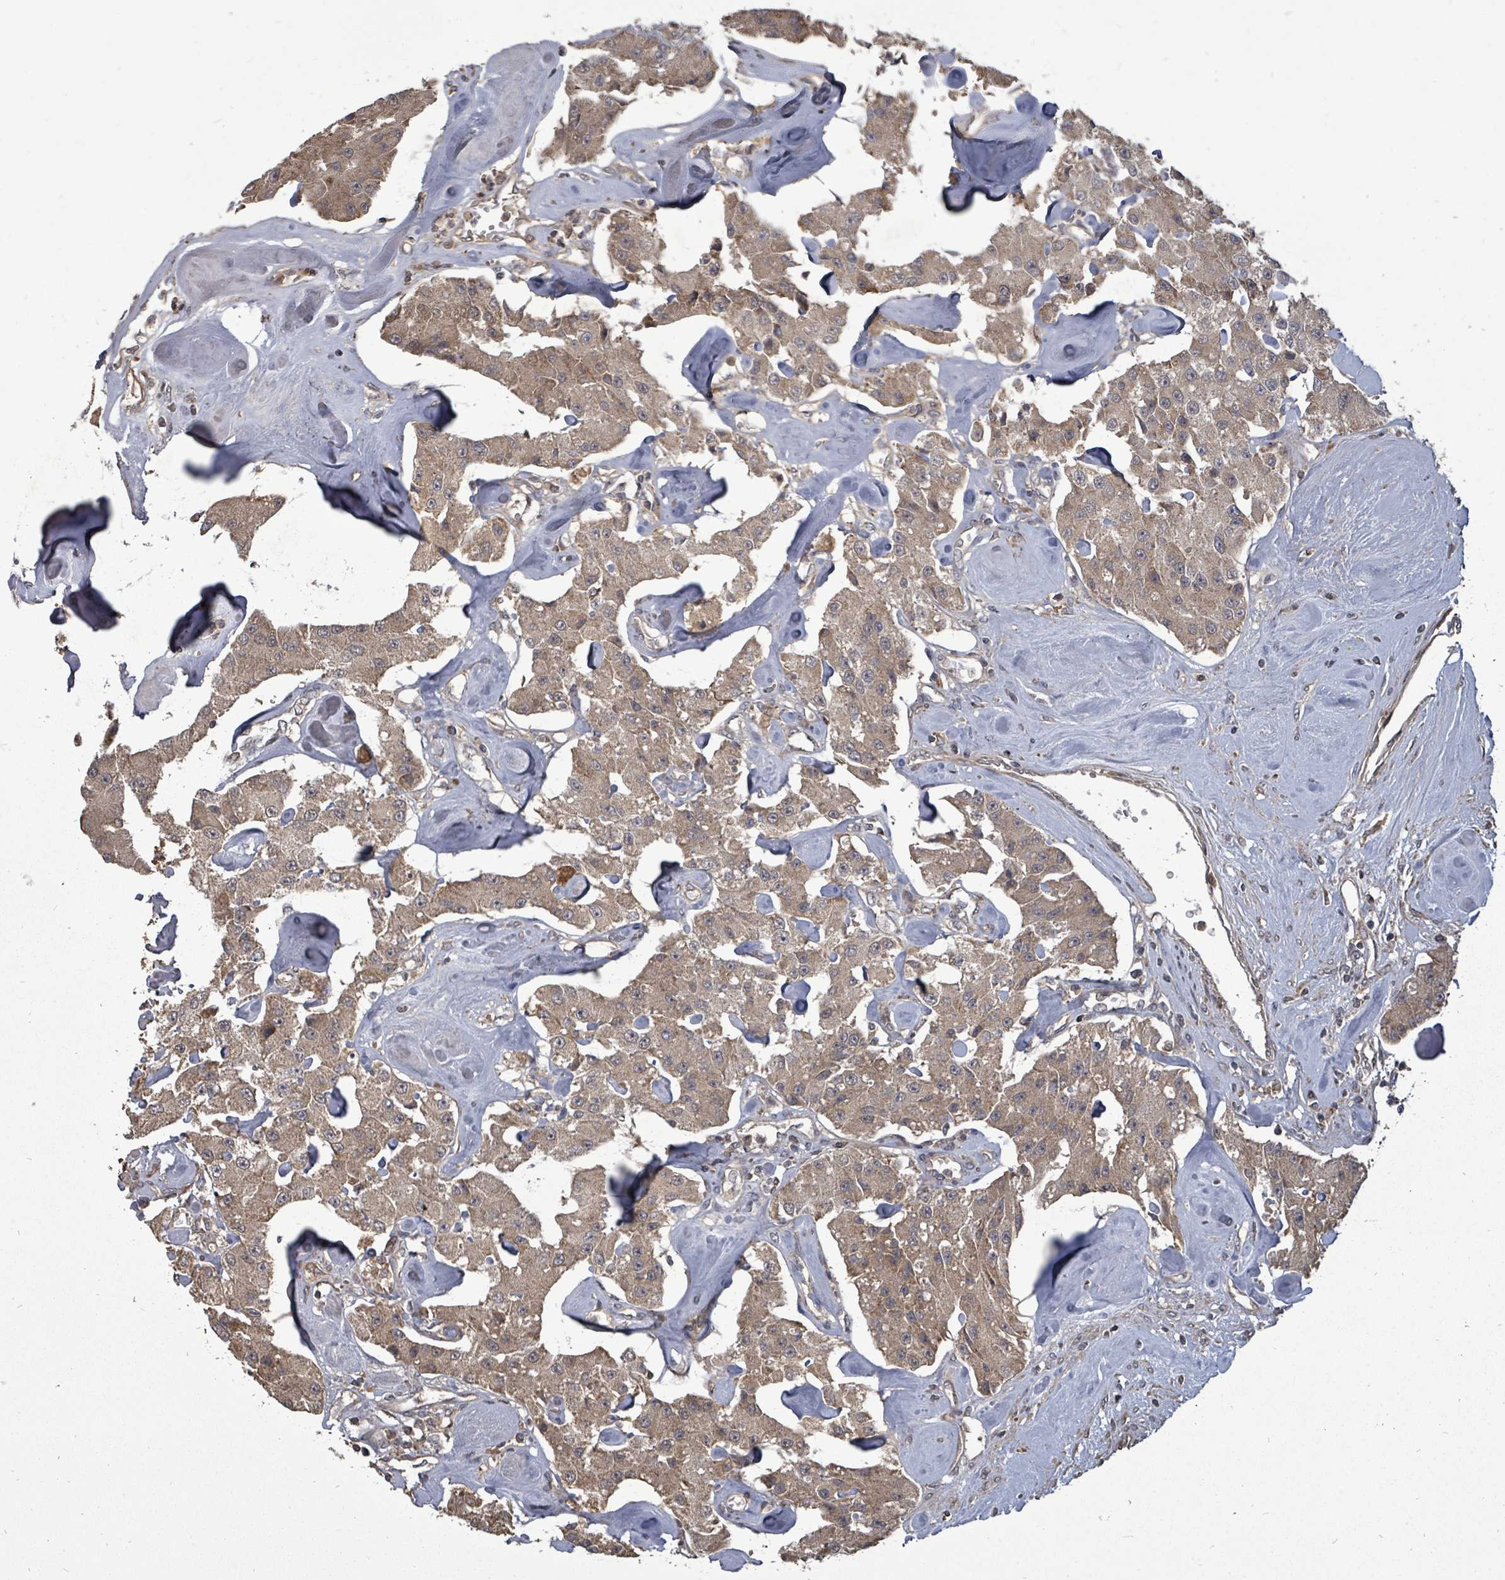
{"staining": {"intensity": "moderate", "quantity": ">75%", "location": "cytoplasmic/membranous"}, "tissue": "carcinoid", "cell_type": "Tumor cells", "image_type": "cancer", "snomed": [{"axis": "morphology", "description": "Carcinoid, malignant, NOS"}, {"axis": "topography", "description": "Pancreas"}], "caption": "Tumor cells demonstrate medium levels of moderate cytoplasmic/membranous positivity in about >75% of cells in human carcinoid.", "gene": "EIF3C", "patient": {"sex": "male", "age": 41}}